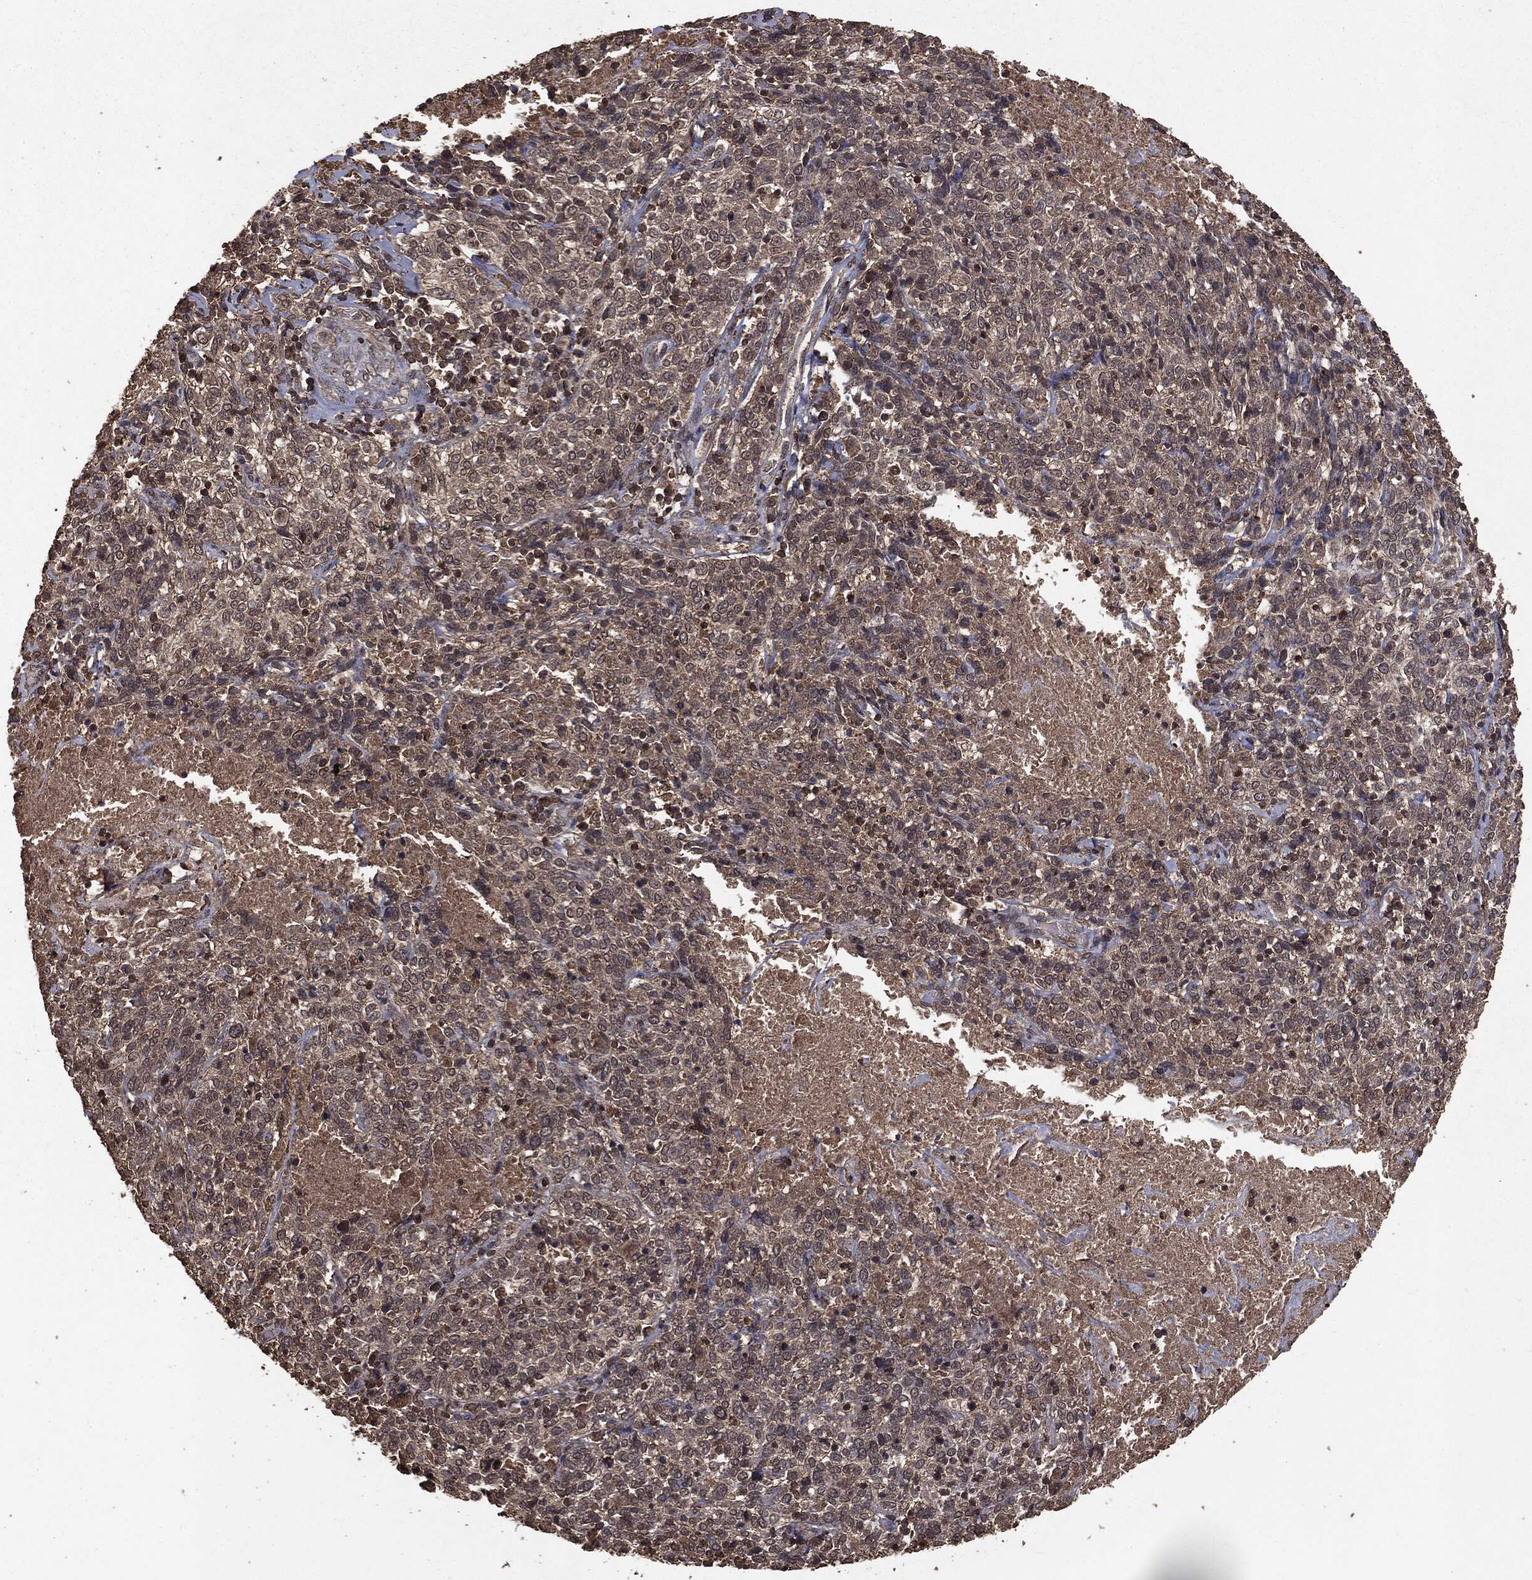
{"staining": {"intensity": "negative", "quantity": "none", "location": "none"}, "tissue": "cervical cancer", "cell_type": "Tumor cells", "image_type": "cancer", "snomed": [{"axis": "morphology", "description": "Squamous cell carcinoma, NOS"}, {"axis": "topography", "description": "Cervix"}], "caption": "The micrograph shows no significant staining in tumor cells of squamous cell carcinoma (cervical).", "gene": "NME1", "patient": {"sex": "female", "age": 46}}